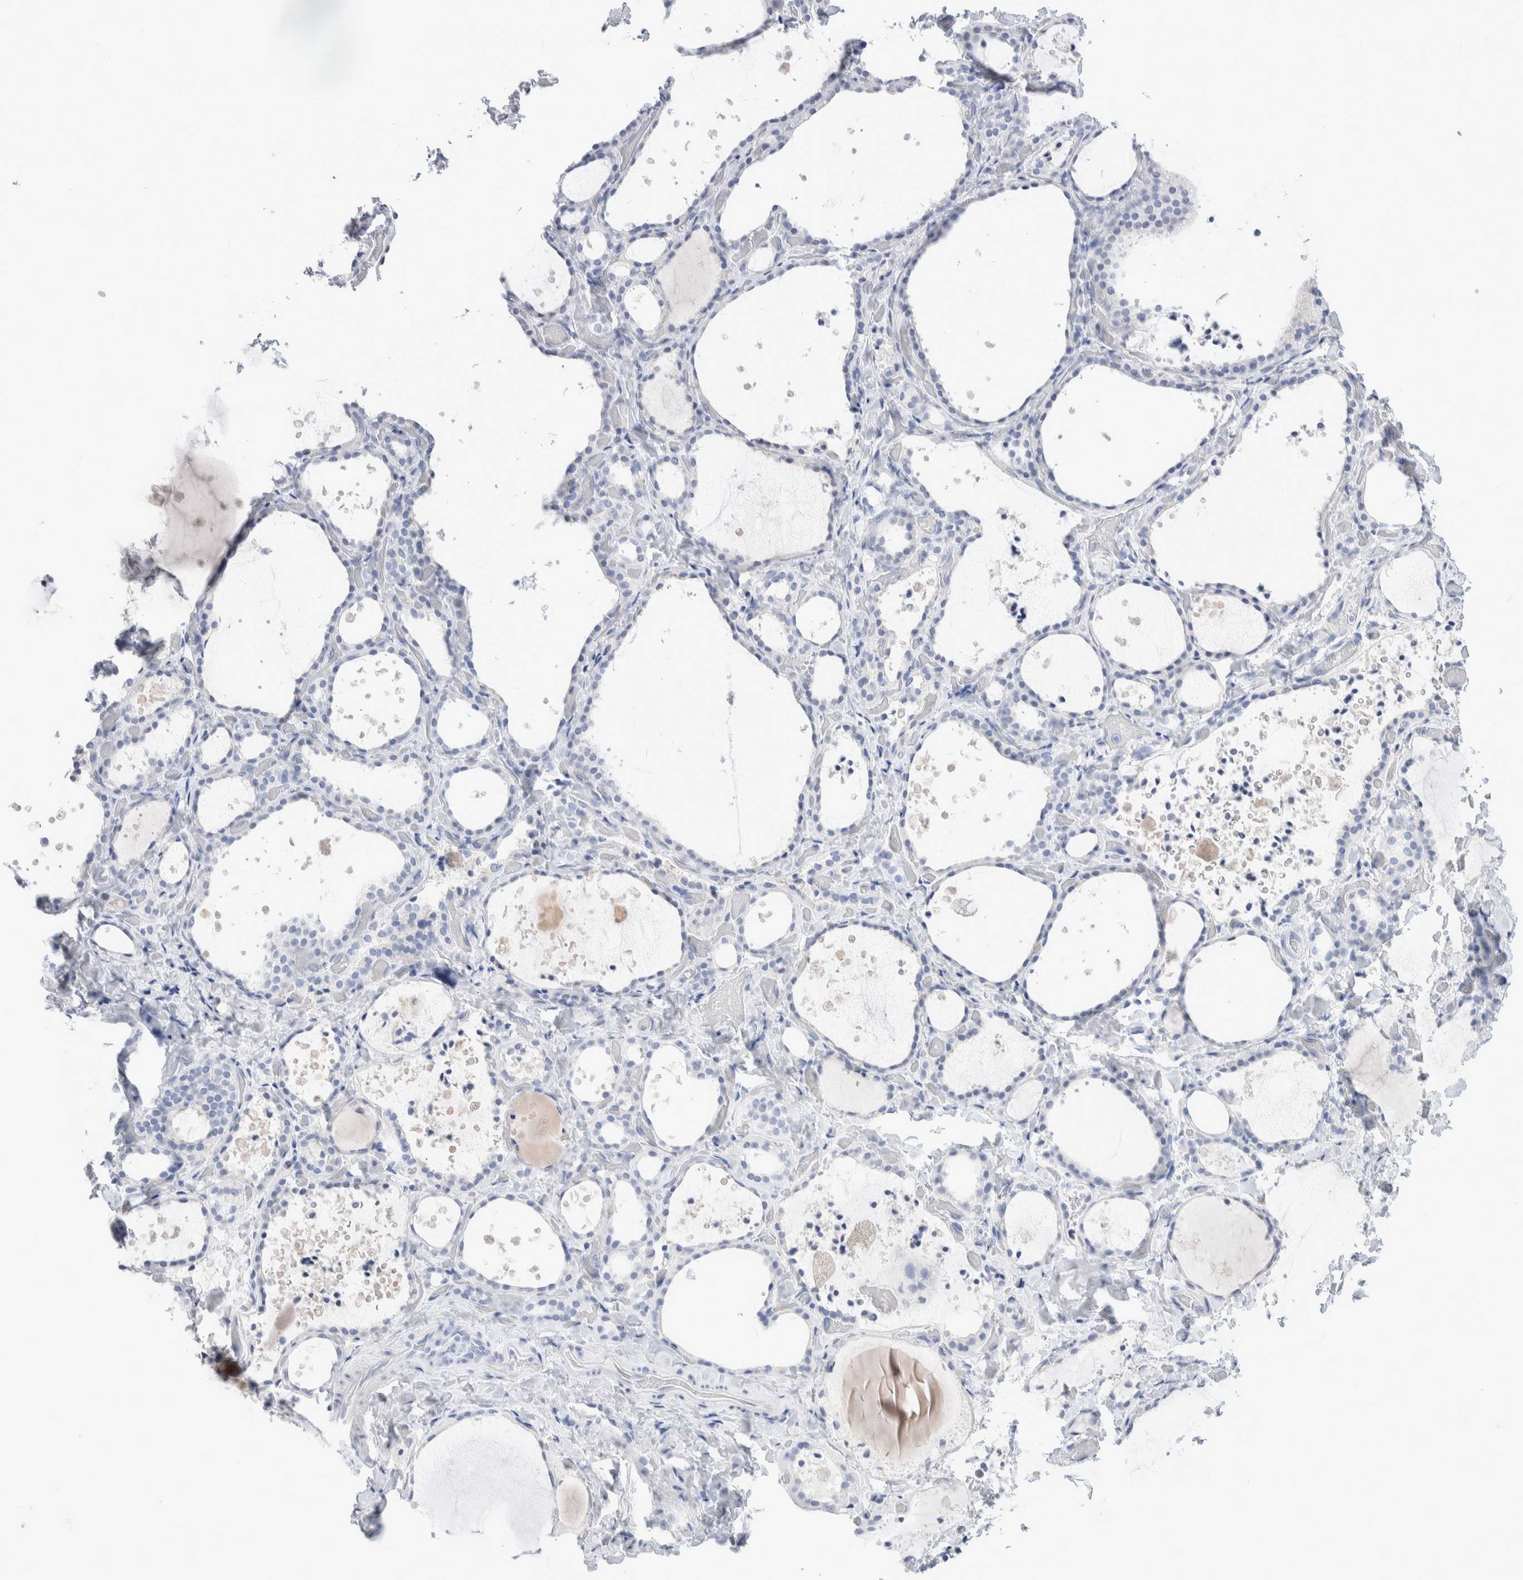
{"staining": {"intensity": "negative", "quantity": "none", "location": "none"}, "tissue": "thyroid gland", "cell_type": "Glandular cells", "image_type": "normal", "snomed": [{"axis": "morphology", "description": "Normal tissue, NOS"}, {"axis": "topography", "description": "Thyroid gland"}], "caption": "A high-resolution image shows immunohistochemistry staining of unremarkable thyroid gland, which exhibits no significant staining in glandular cells. Brightfield microscopy of immunohistochemistry stained with DAB (brown) and hematoxylin (blue), captured at high magnification.", "gene": "GDA", "patient": {"sex": "female", "age": 44}}